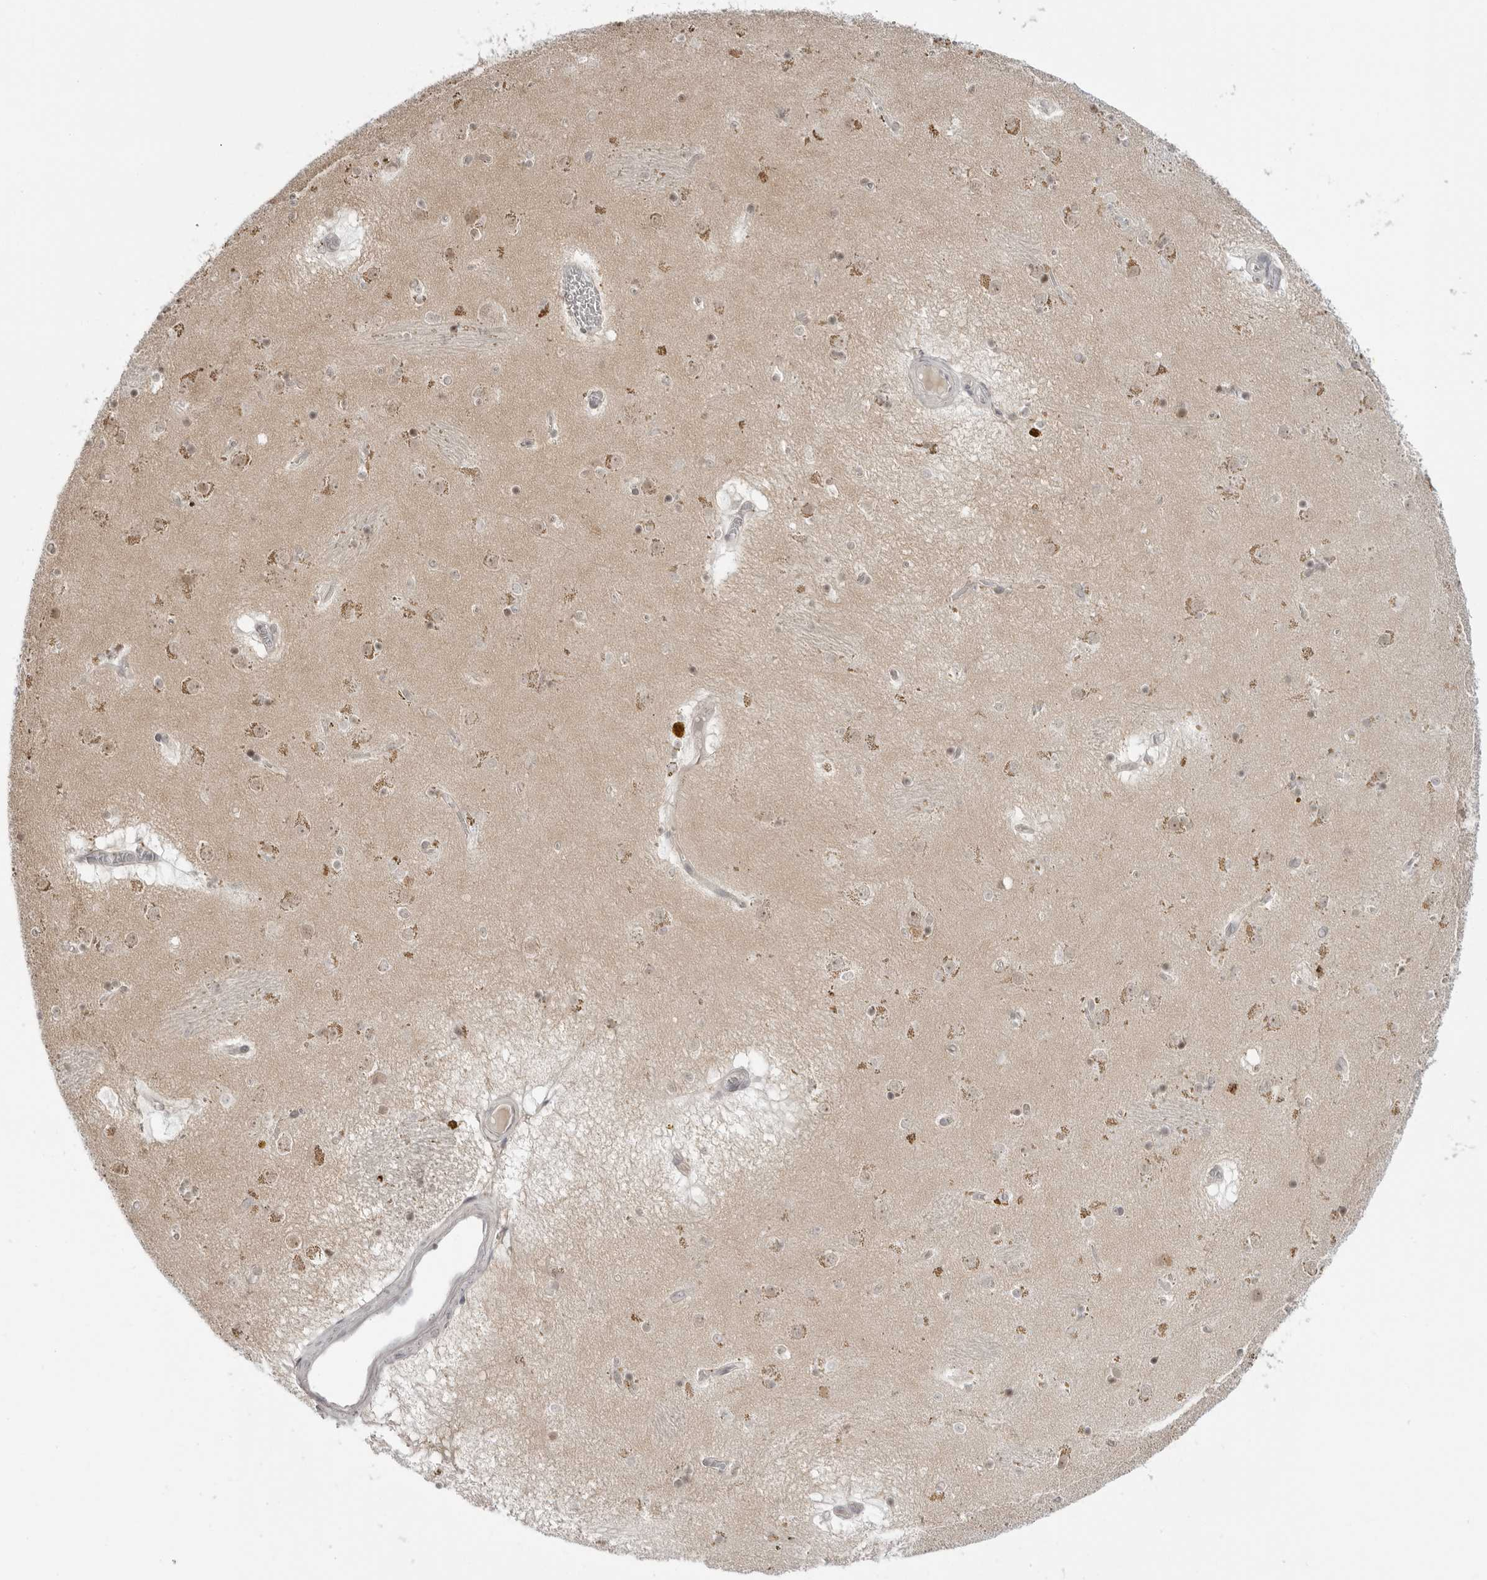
{"staining": {"intensity": "weak", "quantity": "25%-75%", "location": "cytoplasmic/membranous,nuclear"}, "tissue": "caudate", "cell_type": "Glial cells", "image_type": "normal", "snomed": [{"axis": "morphology", "description": "Normal tissue, NOS"}, {"axis": "topography", "description": "Lateral ventricle wall"}], "caption": "About 25%-75% of glial cells in benign caudate exhibit weak cytoplasmic/membranous,nuclear protein positivity as visualized by brown immunohistochemical staining.", "gene": "SUGCT", "patient": {"sex": "male", "age": 70}}